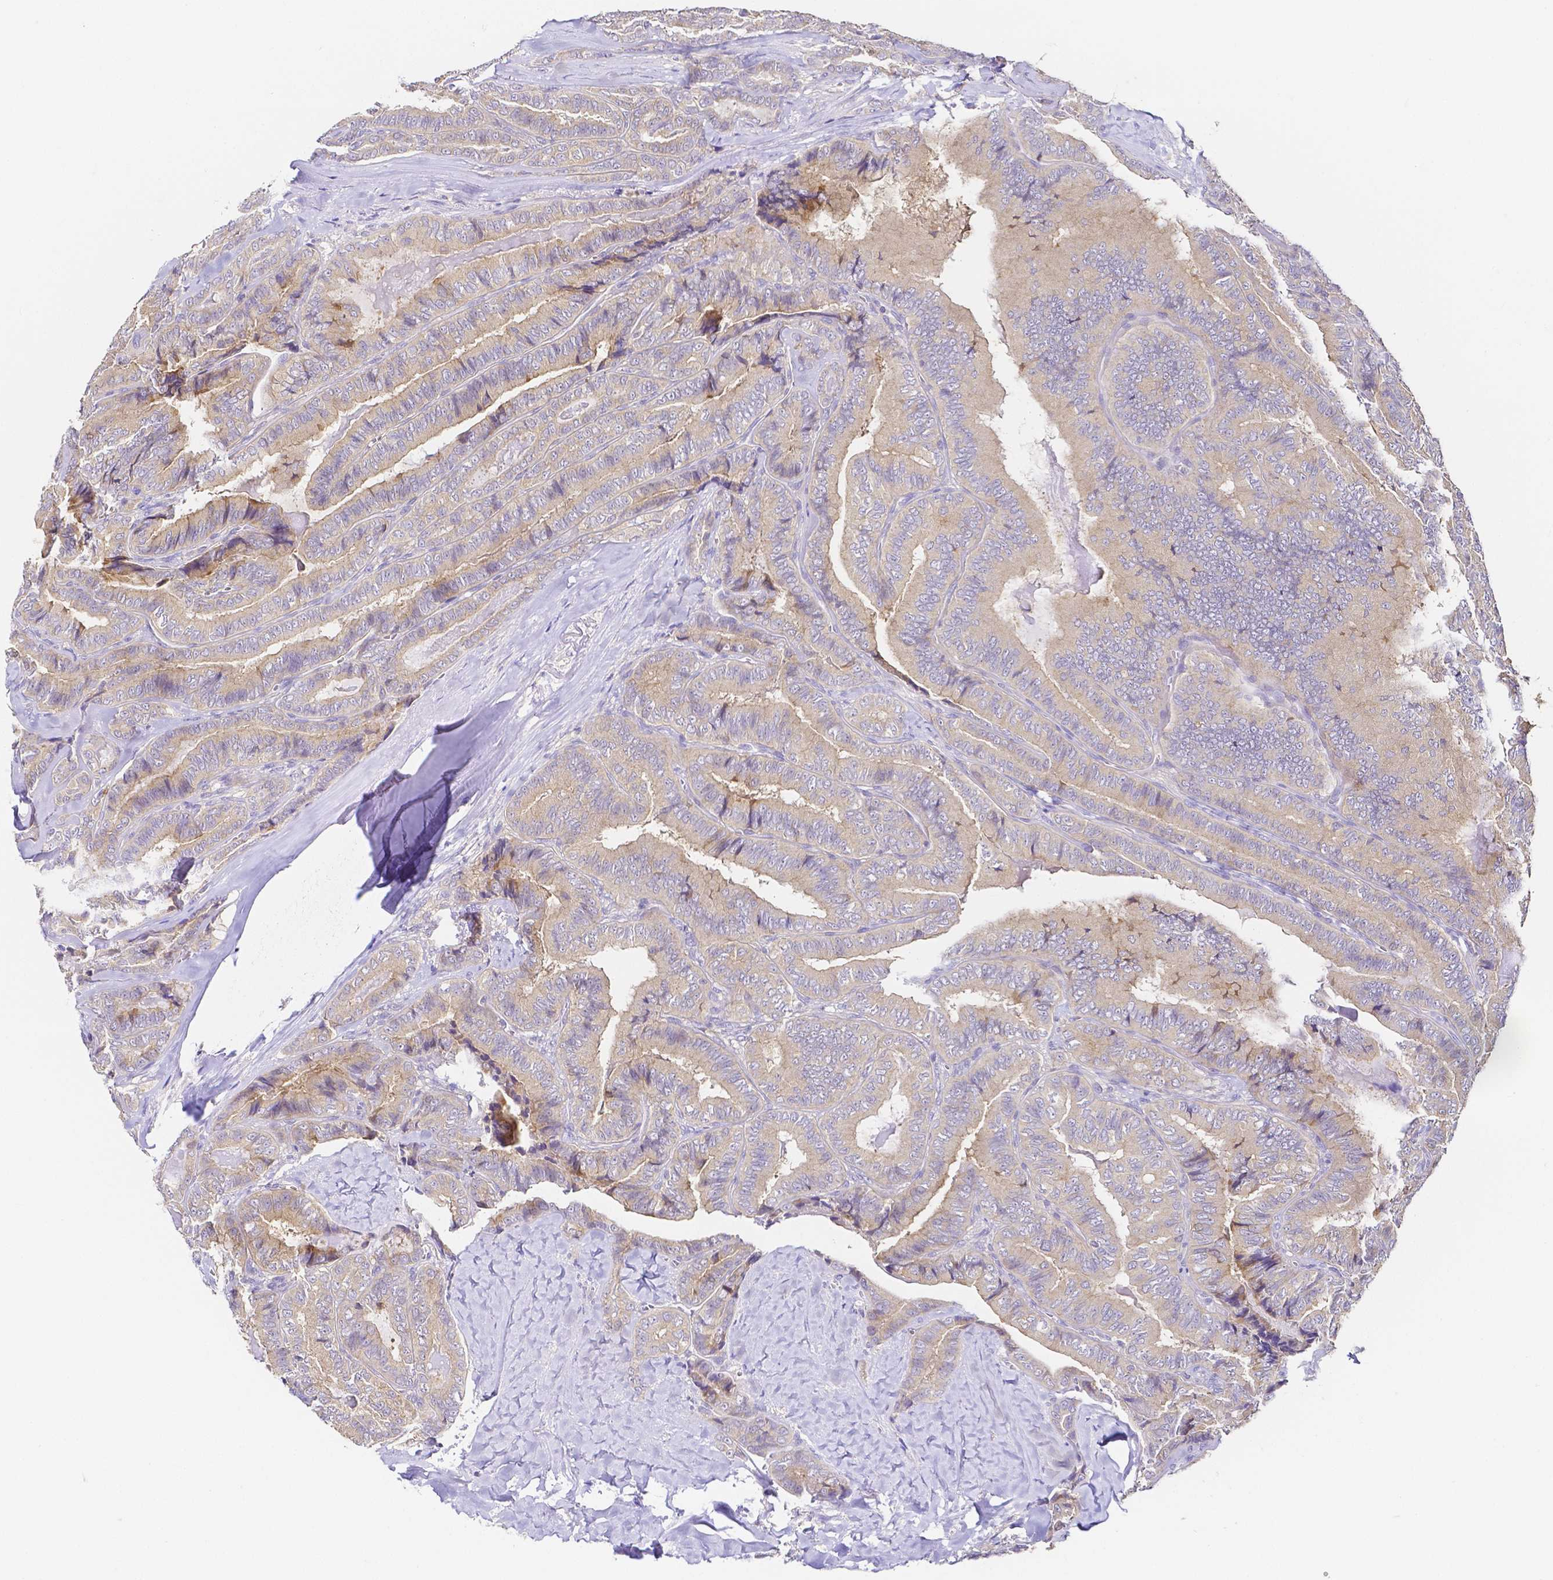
{"staining": {"intensity": "weak", "quantity": "25%-75%", "location": "cytoplasmic/membranous"}, "tissue": "thyroid cancer", "cell_type": "Tumor cells", "image_type": "cancer", "snomed": [{"axis": "morphology", "description": "Papillary adenocarcinoma, NOS"}, {"axis": "topography", "description": "Thyroid gland"}], "caption": "Immunohistochemistry (IHC) staining of thyroid cancer, which shows low levels of weak cytoplasmic/membranous expression in approximately 25%-75% of tumor cells indicating weak cytoplasmic/membranous protein expression. The staining was performed using DAB (brown) for protein detection and nuclei were counterstained in hematoxylin (blue).", "gene": "PKP3", "patient": {"sex": "male", "age": 61}}